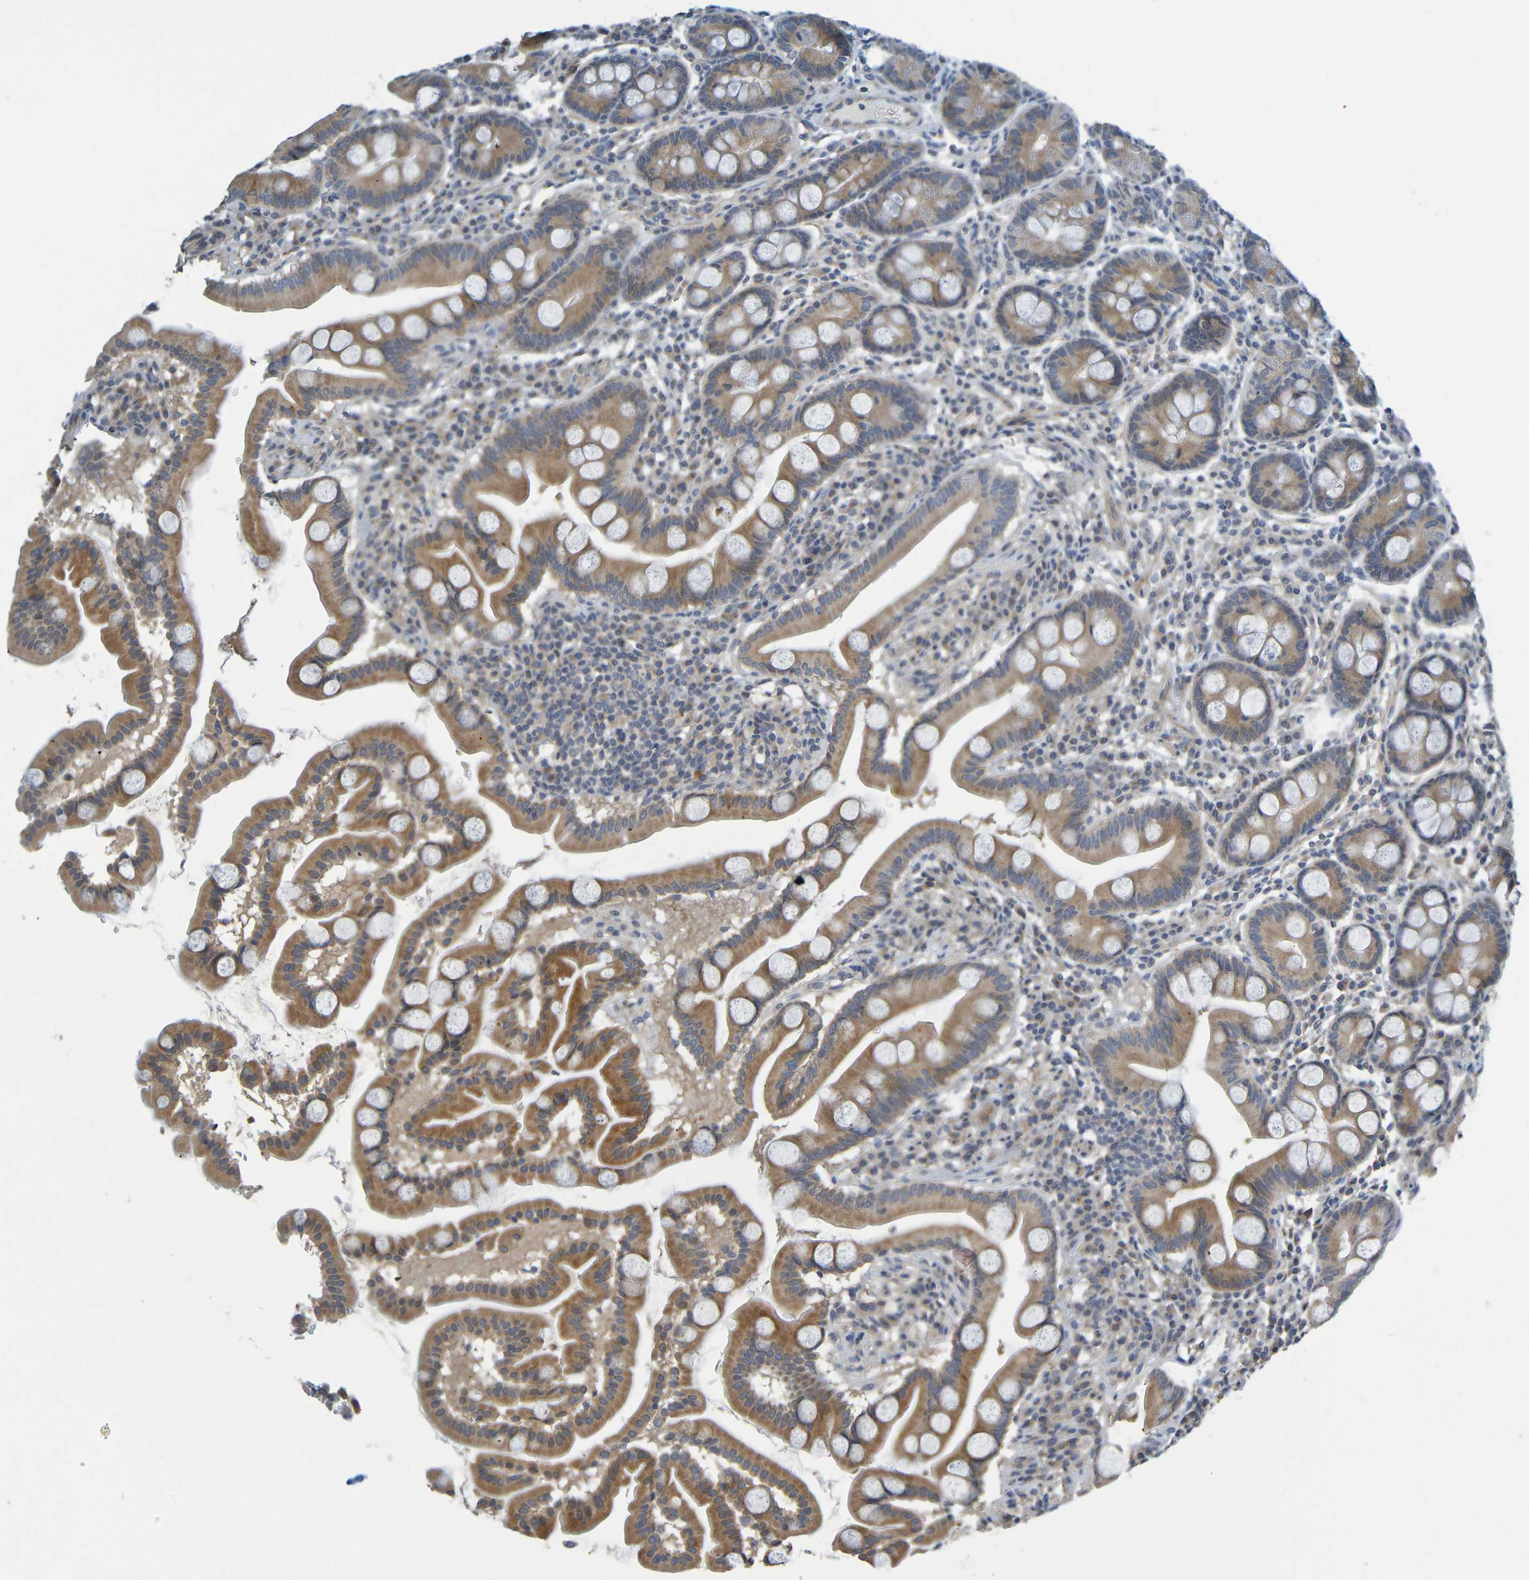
{"staining": {"intensity": "moderate", "quantity": ">75%", "location": "cytoplasmic/membranous"}, "tissue": "duodenum", "cell_type": "Glandular cells", "image_type": "normal", "snomed": [{"axis": "morphology", "description": "Normal tissue, NOS"}, {"axis": "topography", "description": "Duodenum"}], "caption": "Protein staining exhibits moderate cytoplasmic/membranous positivity in approximately >75% of glandular cells in benign duodenum.", "gene": "CYP4F2", "patient": {"sex": "male", "age": 50}}